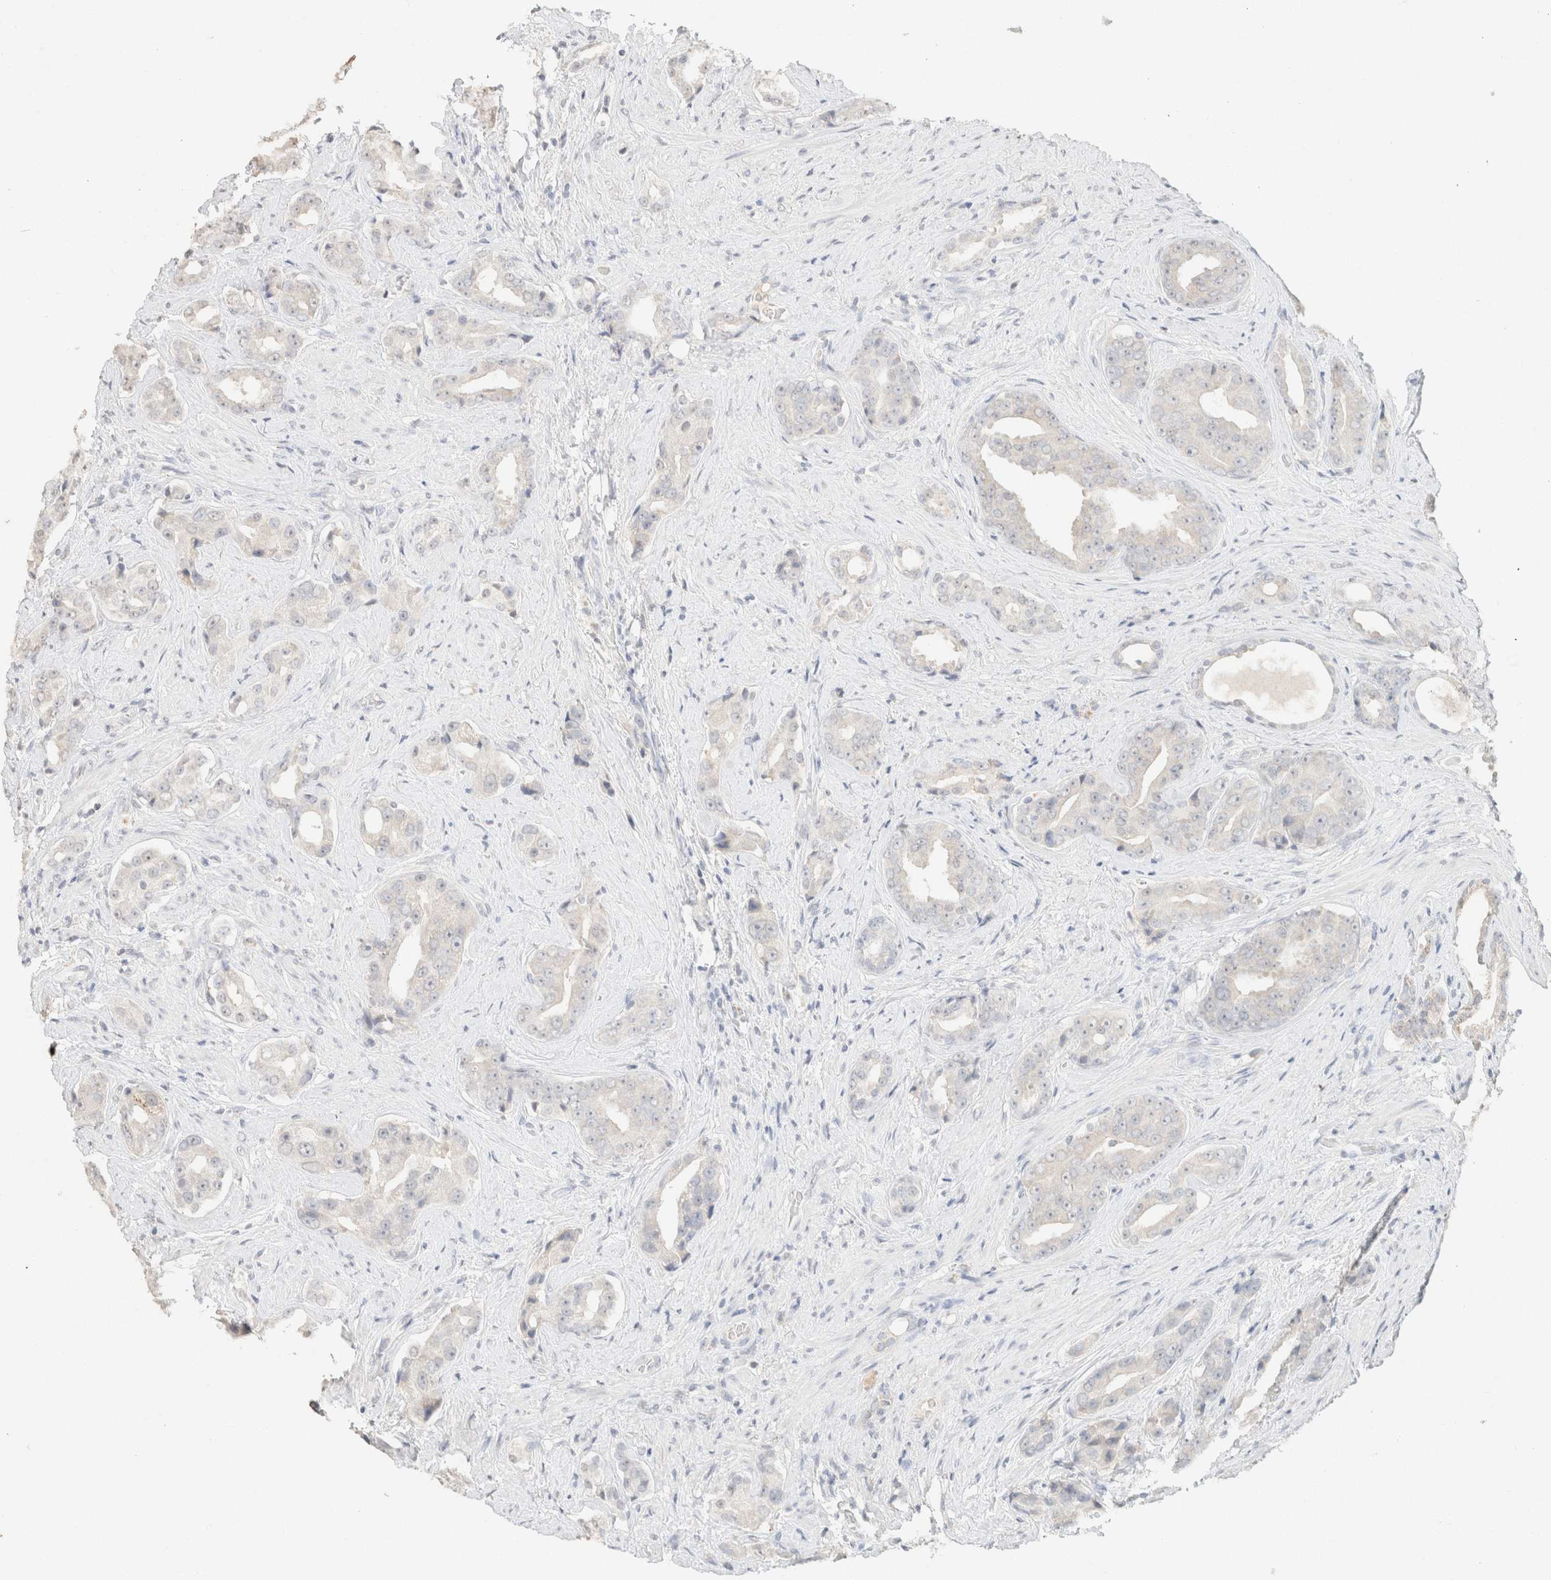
{"staining": {"intensity": "negative", "quantity": "none", "location": "none"}, "tissue": "prostate cancer", "cell_type": "Tumor cells", "image_type": "cancer", "snomed": [{"axis": "morphology", "description": "Adenocarcinoma, High grade"}, {"axis": "topography", "description": "Prostate"}], "caption": "Adenocarcinoma (high-grade) (prostate) was stained to show a protein in brown. There is no significant expression in tumor cells. (DAB immunohistochemistry (IHC), high magnification).", "gene": "CPA1", "patient": {"sex": "male", "age": 71}}